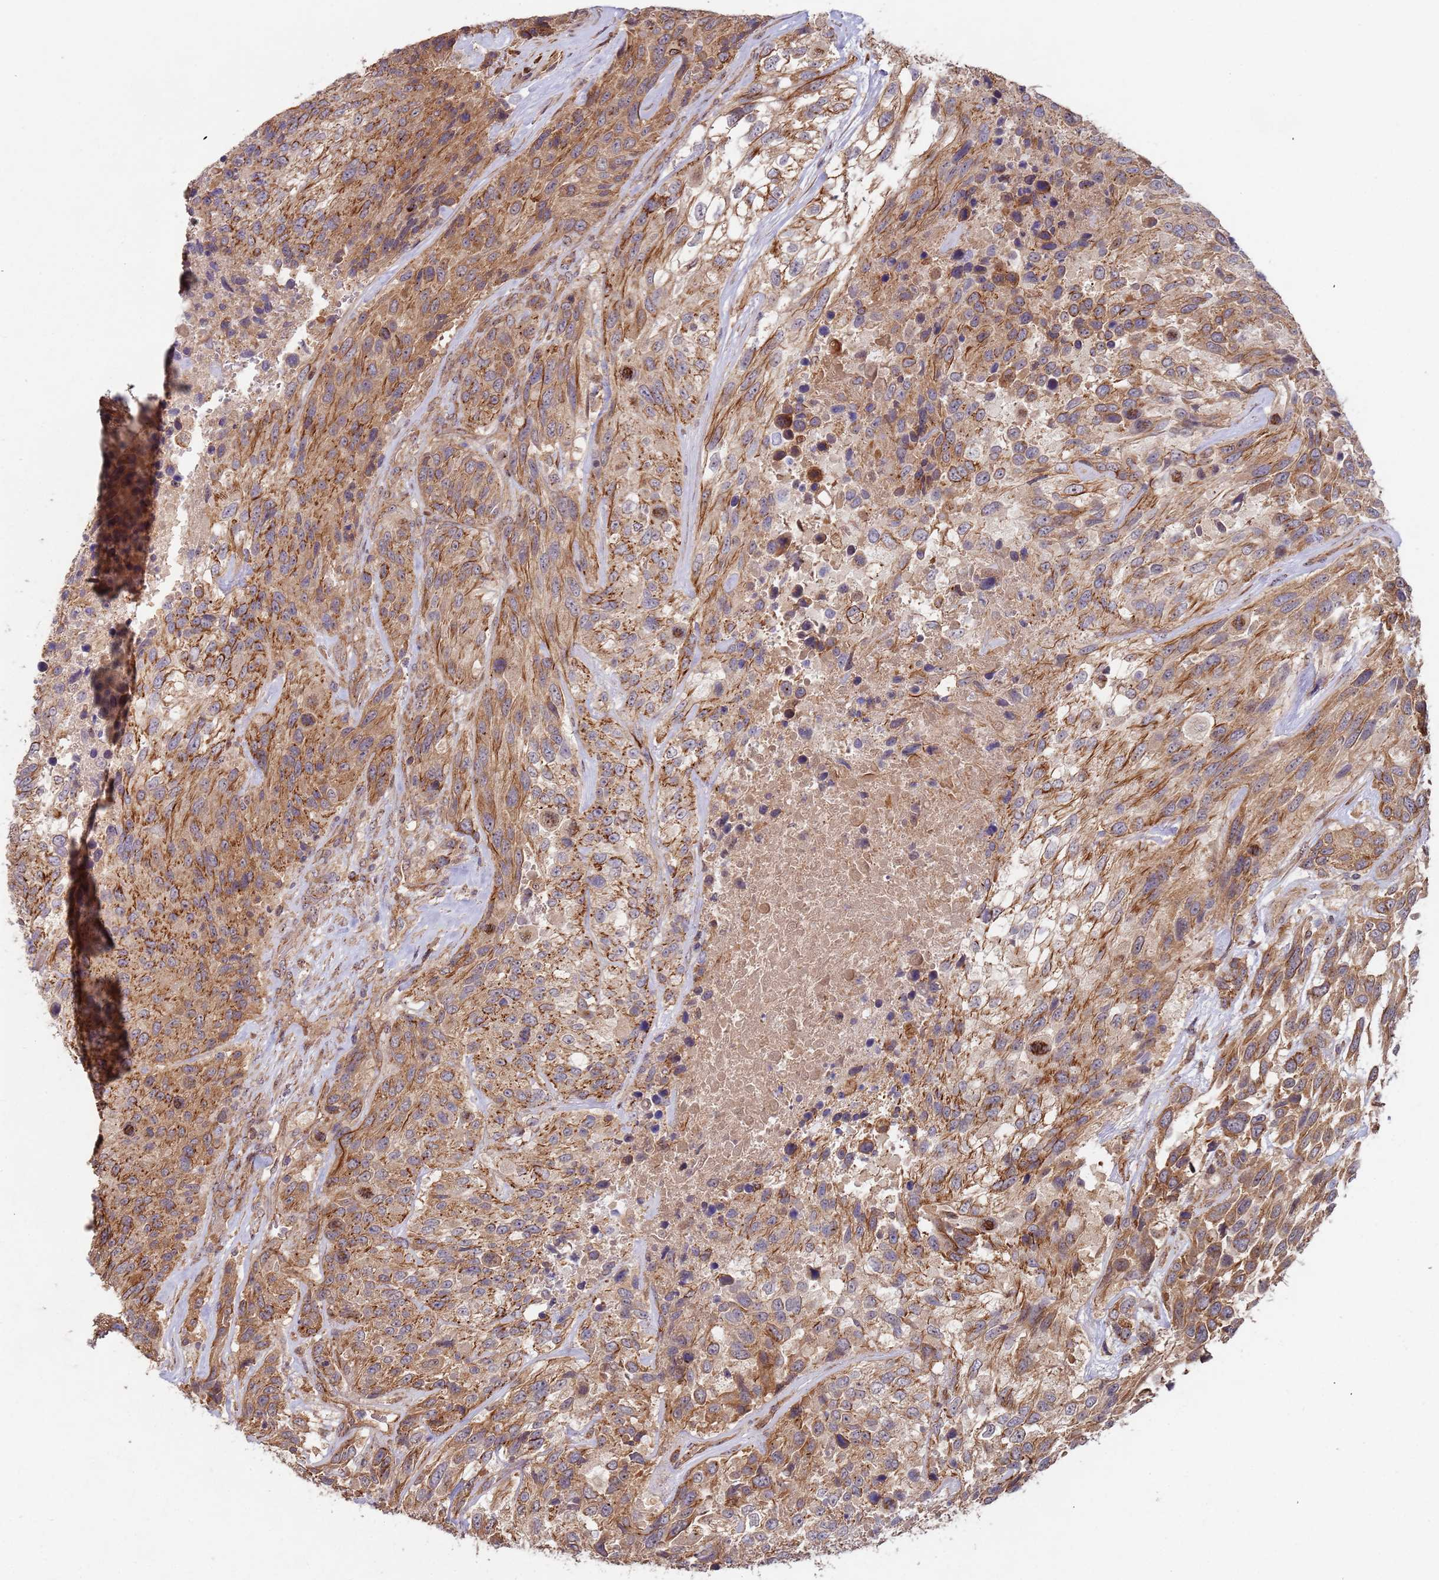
{"staining": {"intensity": "moderate", "quantity": ">75%", "location": "cytoplasmic/membranous"}, "tissue": "urothelial cancer", "cell_type": "Tumor cells", "image_type": "cancer", "snomed": [{"axis": "morphology", "description": "Urothelial carcinoma, High grade"}, {"axis": "topography", "description": "Urinary bladder"}], "caption": "High-grade urothelial carcinoma stained with DAB IHC shows medium levels of moderate cytoplasmic/membranous expression in approximately >75% of tumor cells. (DAB (3,3'-diaminobenzidine) = brown stain, brightfield microscopy at high magnification).", "gene": "KANSL1L", "patient": {"sex": "female", "age": 70}}